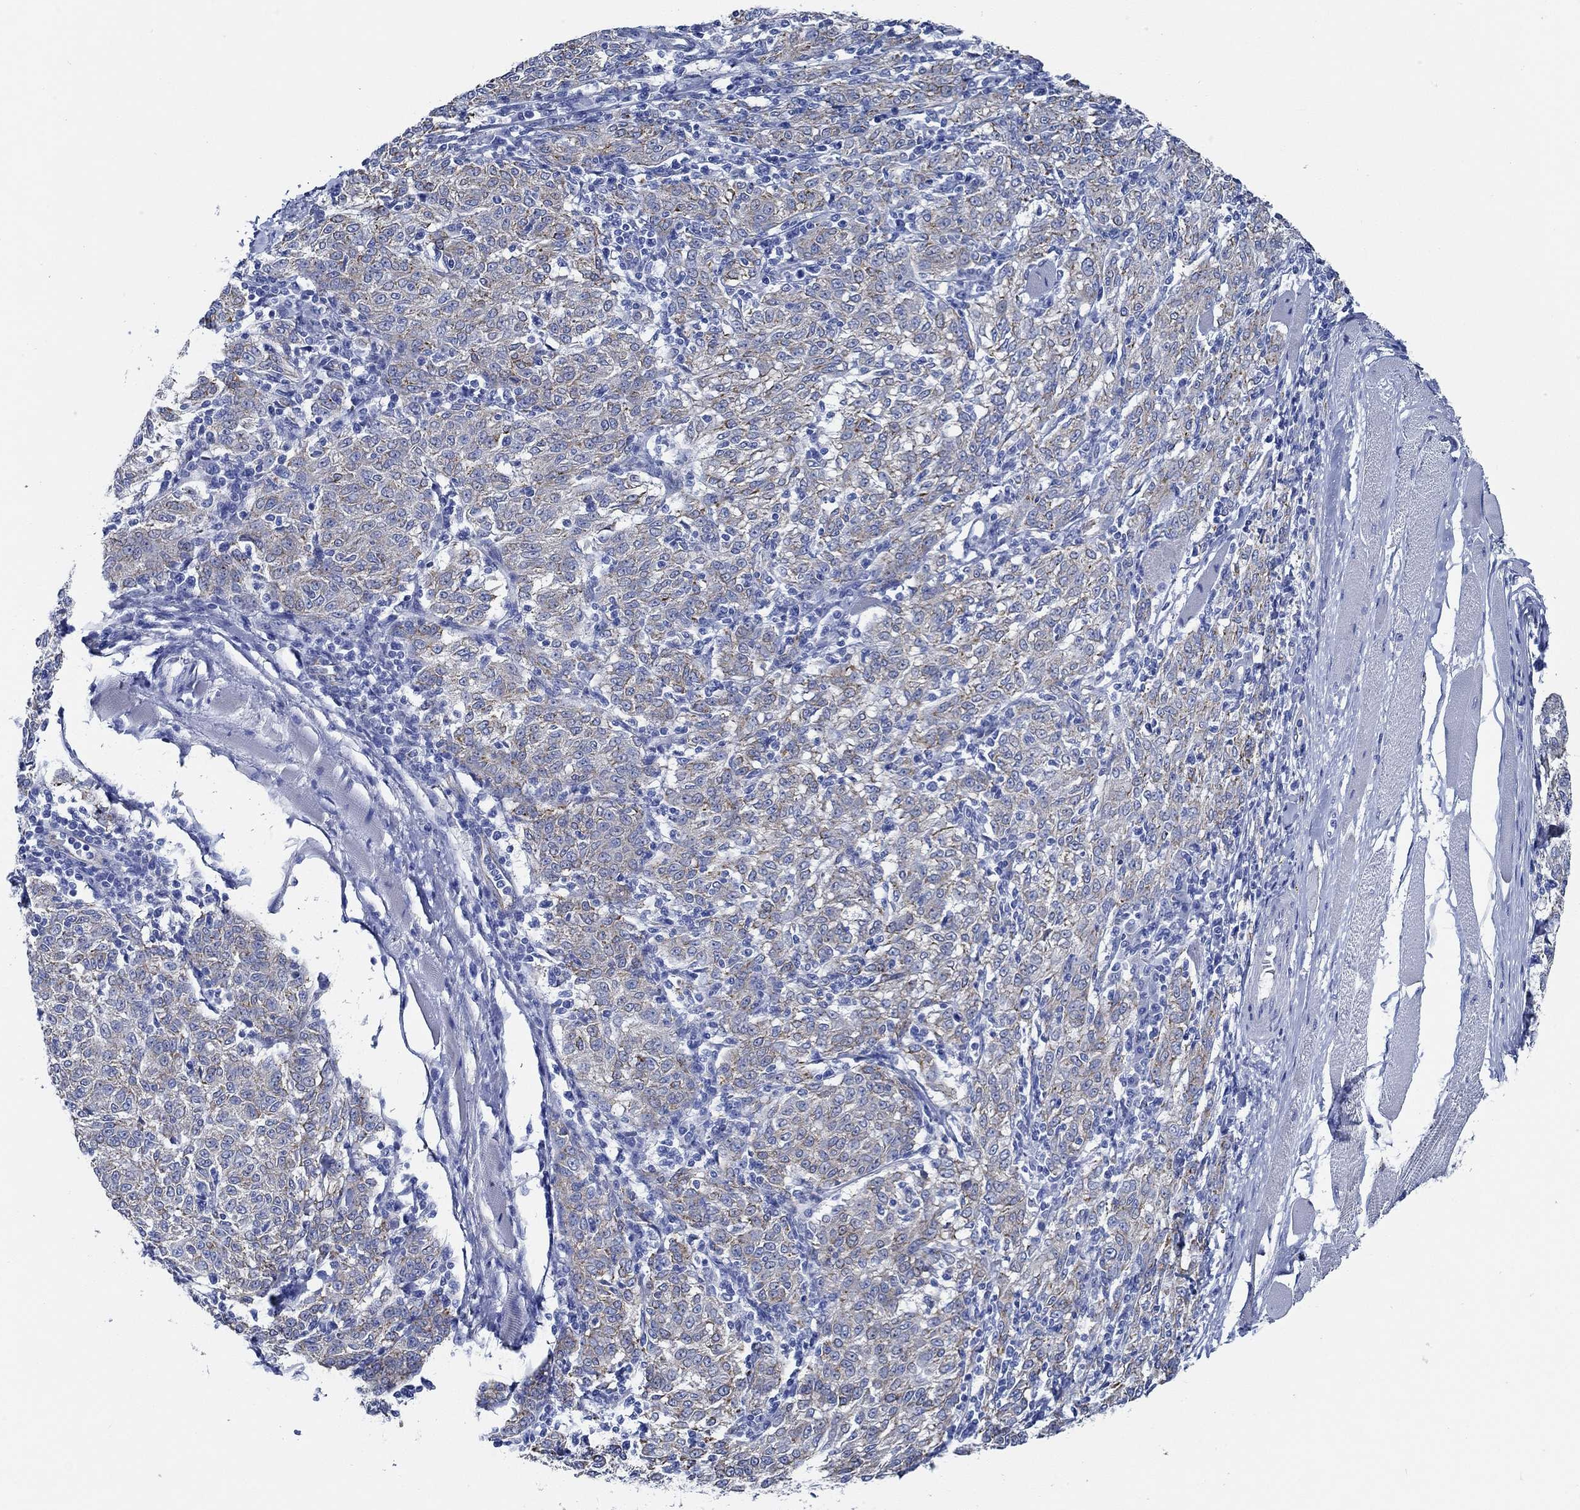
{"staining": {"intensity": "weak", "quantity": "25%-75%", "location": "cytoplasmic/membranous"}, "tissue": "melanoma", "cell_type": "Tumor cells", "image_type": "cancer", "snomed": [{"axis": "morphology", "description": "Malignant melanoma, NOS"}, {"axis": "topography", "description": "Skin"}], "caption": "The histopathology image reveals immunohistochemical staining of malignant melanoma. There is weak cytoplasmic/membranous positivity is appreciated in about 25%-75% of tumor cells. The staining is performed using DAB (3,3'-diaminobenzidine) brown chromogen to label protein expression. The nuclei are counter-stained blue using hematoxylin.", "gene": "HECW2", "patient": {"sex": "female", "age": 72}}